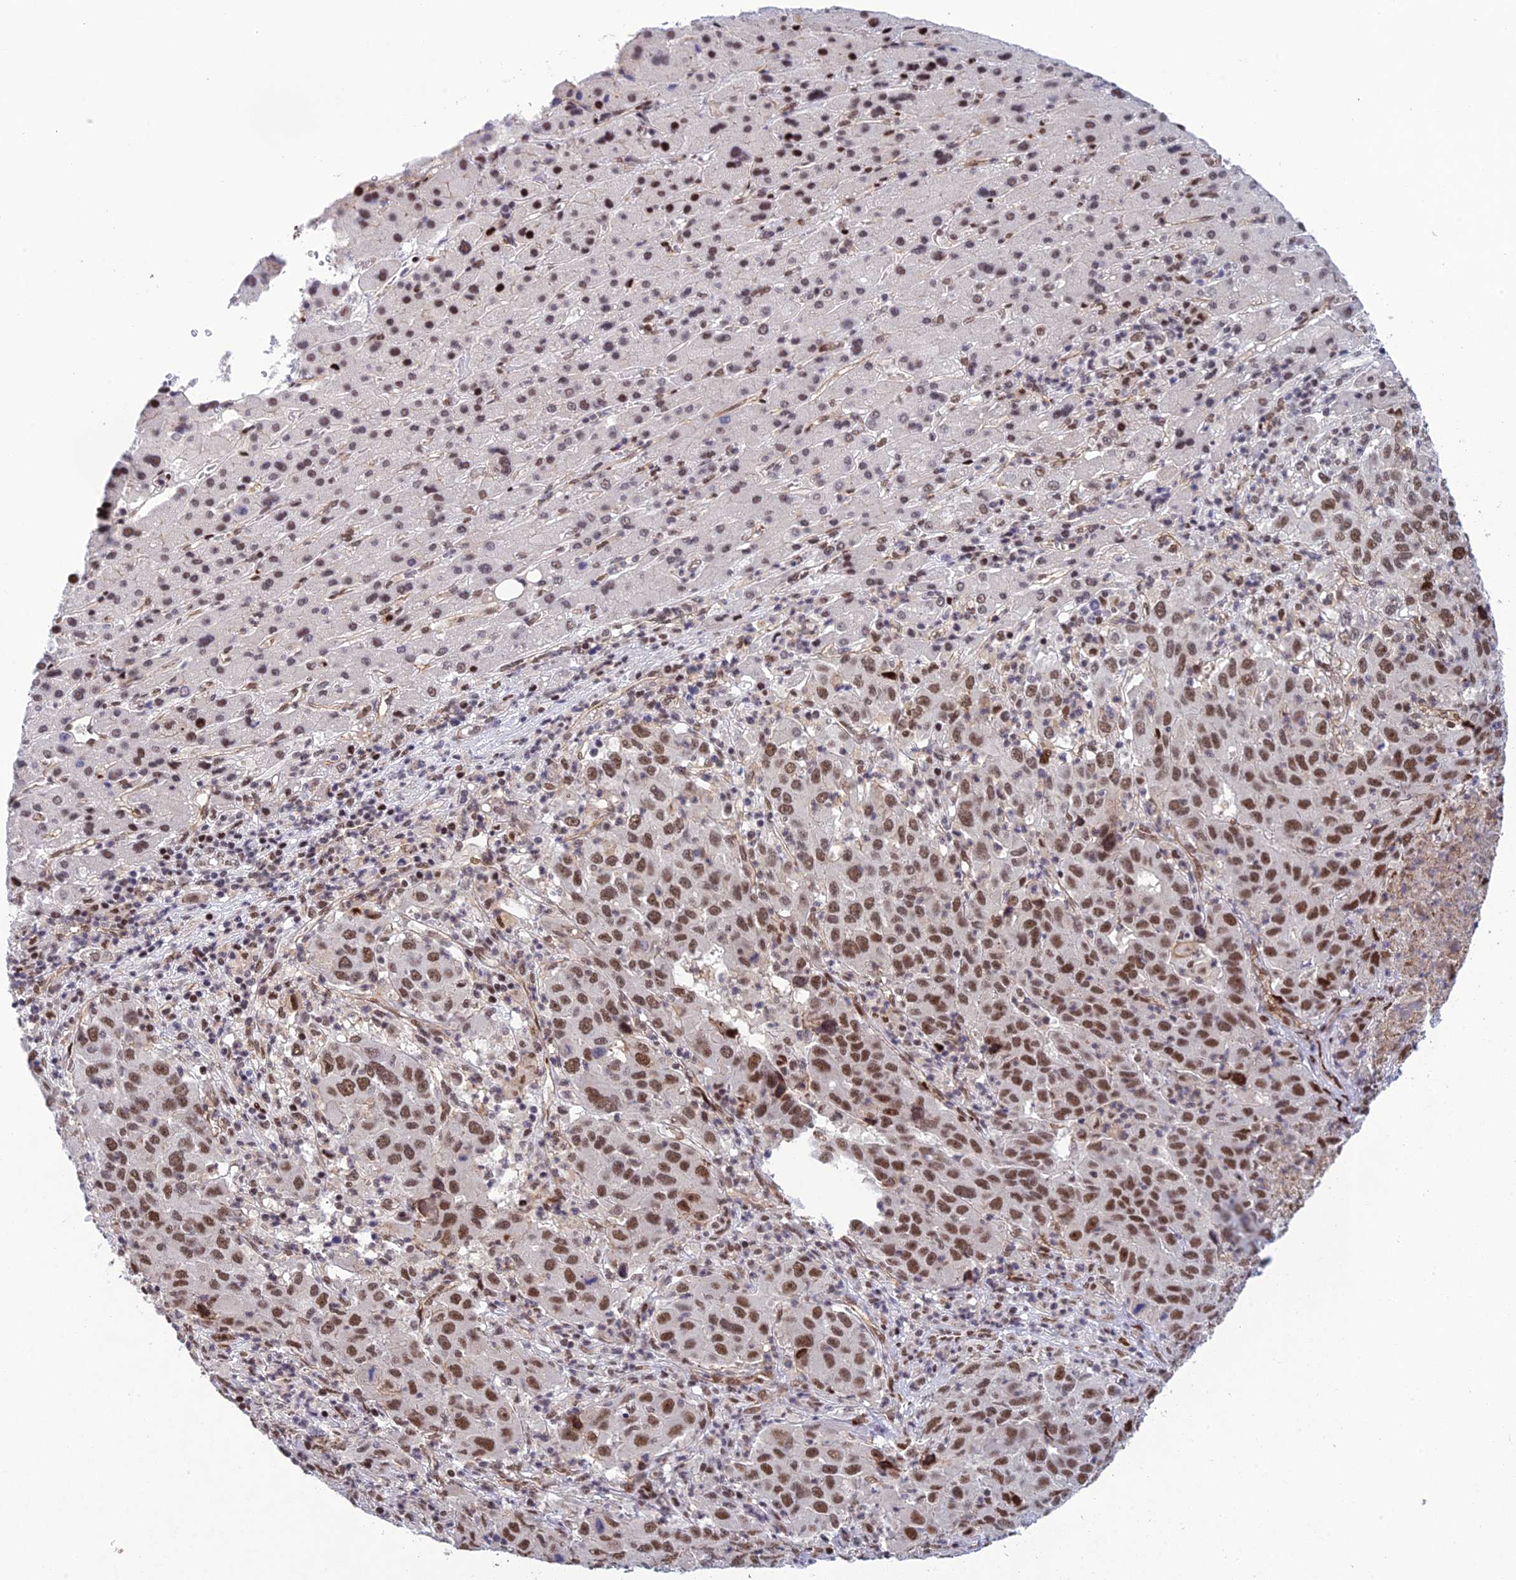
{"staining": {"intensity": "moderate", "quantity": ">75%", "location": "nuclear"}, "tissue": "liver cancer", "cell_type": "Tumor cells", "image_type": "cancer", "snomed": [{"axis": "morphology", "description": "Carcinoma, Hepatocellular, NOS"}, {"axis": "topography", "description": "Liver"}], "caption": "Protein staining shows moderate nuclear positivity in approximately >75% of tumor cells in liver cancer (hepatocellular carcinoma). The staining was performed using DAB (3,3'-diaminobenzidine) to visualize the protein expression in brown, while the nuclei were stained in blue with hematoxylin (Magnification: 20x).", "gene": "RANBP3", "patient": {"sex": "male", "age": 63}}